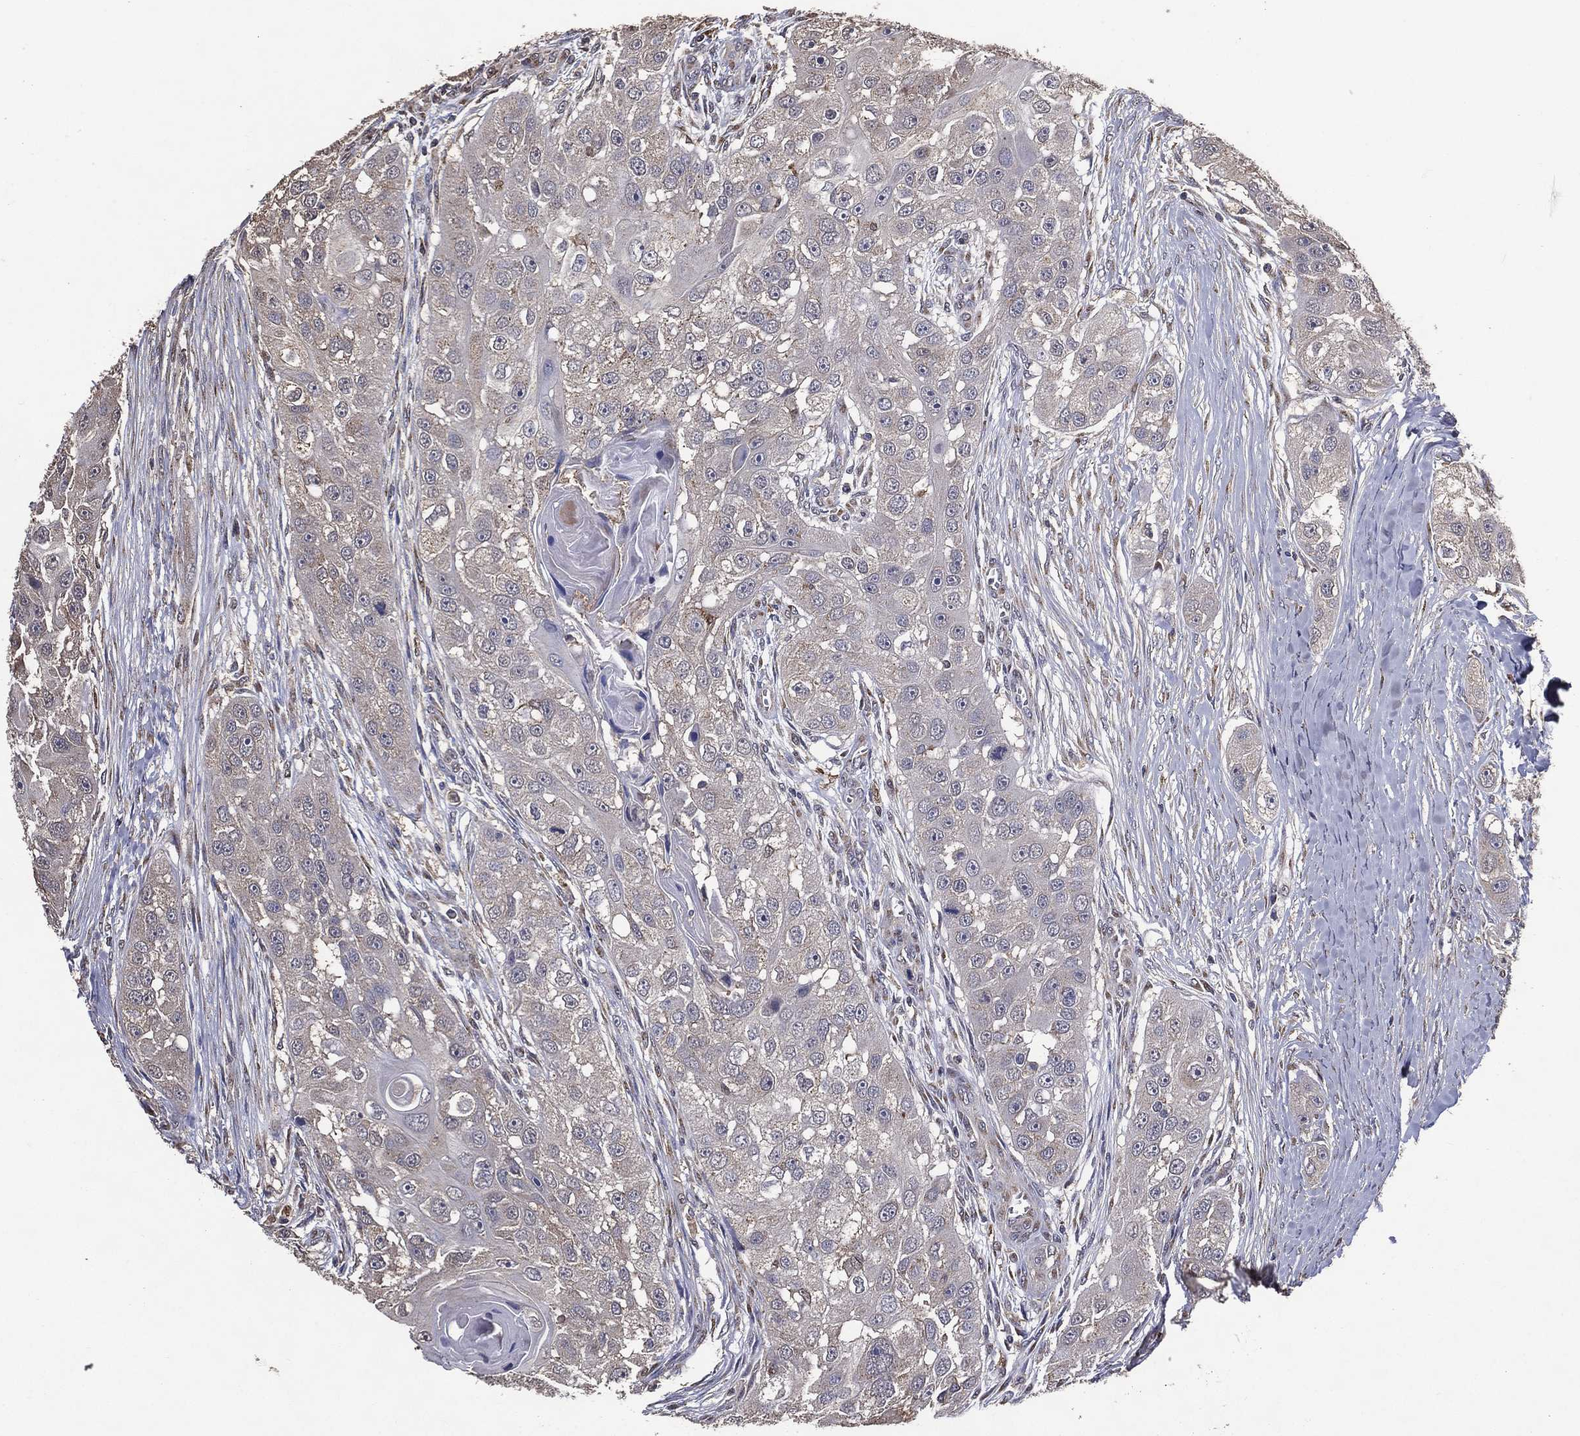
{"staining": {"intensity": "negative", "quantity": "none", "location": "none"}, "tissue": "head and neck cancer", "cell_type": "Tumor cells", "image_type": "cancer", "snomed": [{"axis": "morphology", "description": "Normal tissue, NOS"}, {"axis": "morphology", "description": "Squamous cell carcinoma, NOS"}, {"axis": "topography", "description": "Skeletal muscle"}, {"axis": "topography", "description": "Head-Neck"}], "caption": "Immunohistochemical staining of head and neck cancer shows no significant positivity in tumor cells.", "gene": "GPR183", "patient": {"sex": "male", "age": 51}}